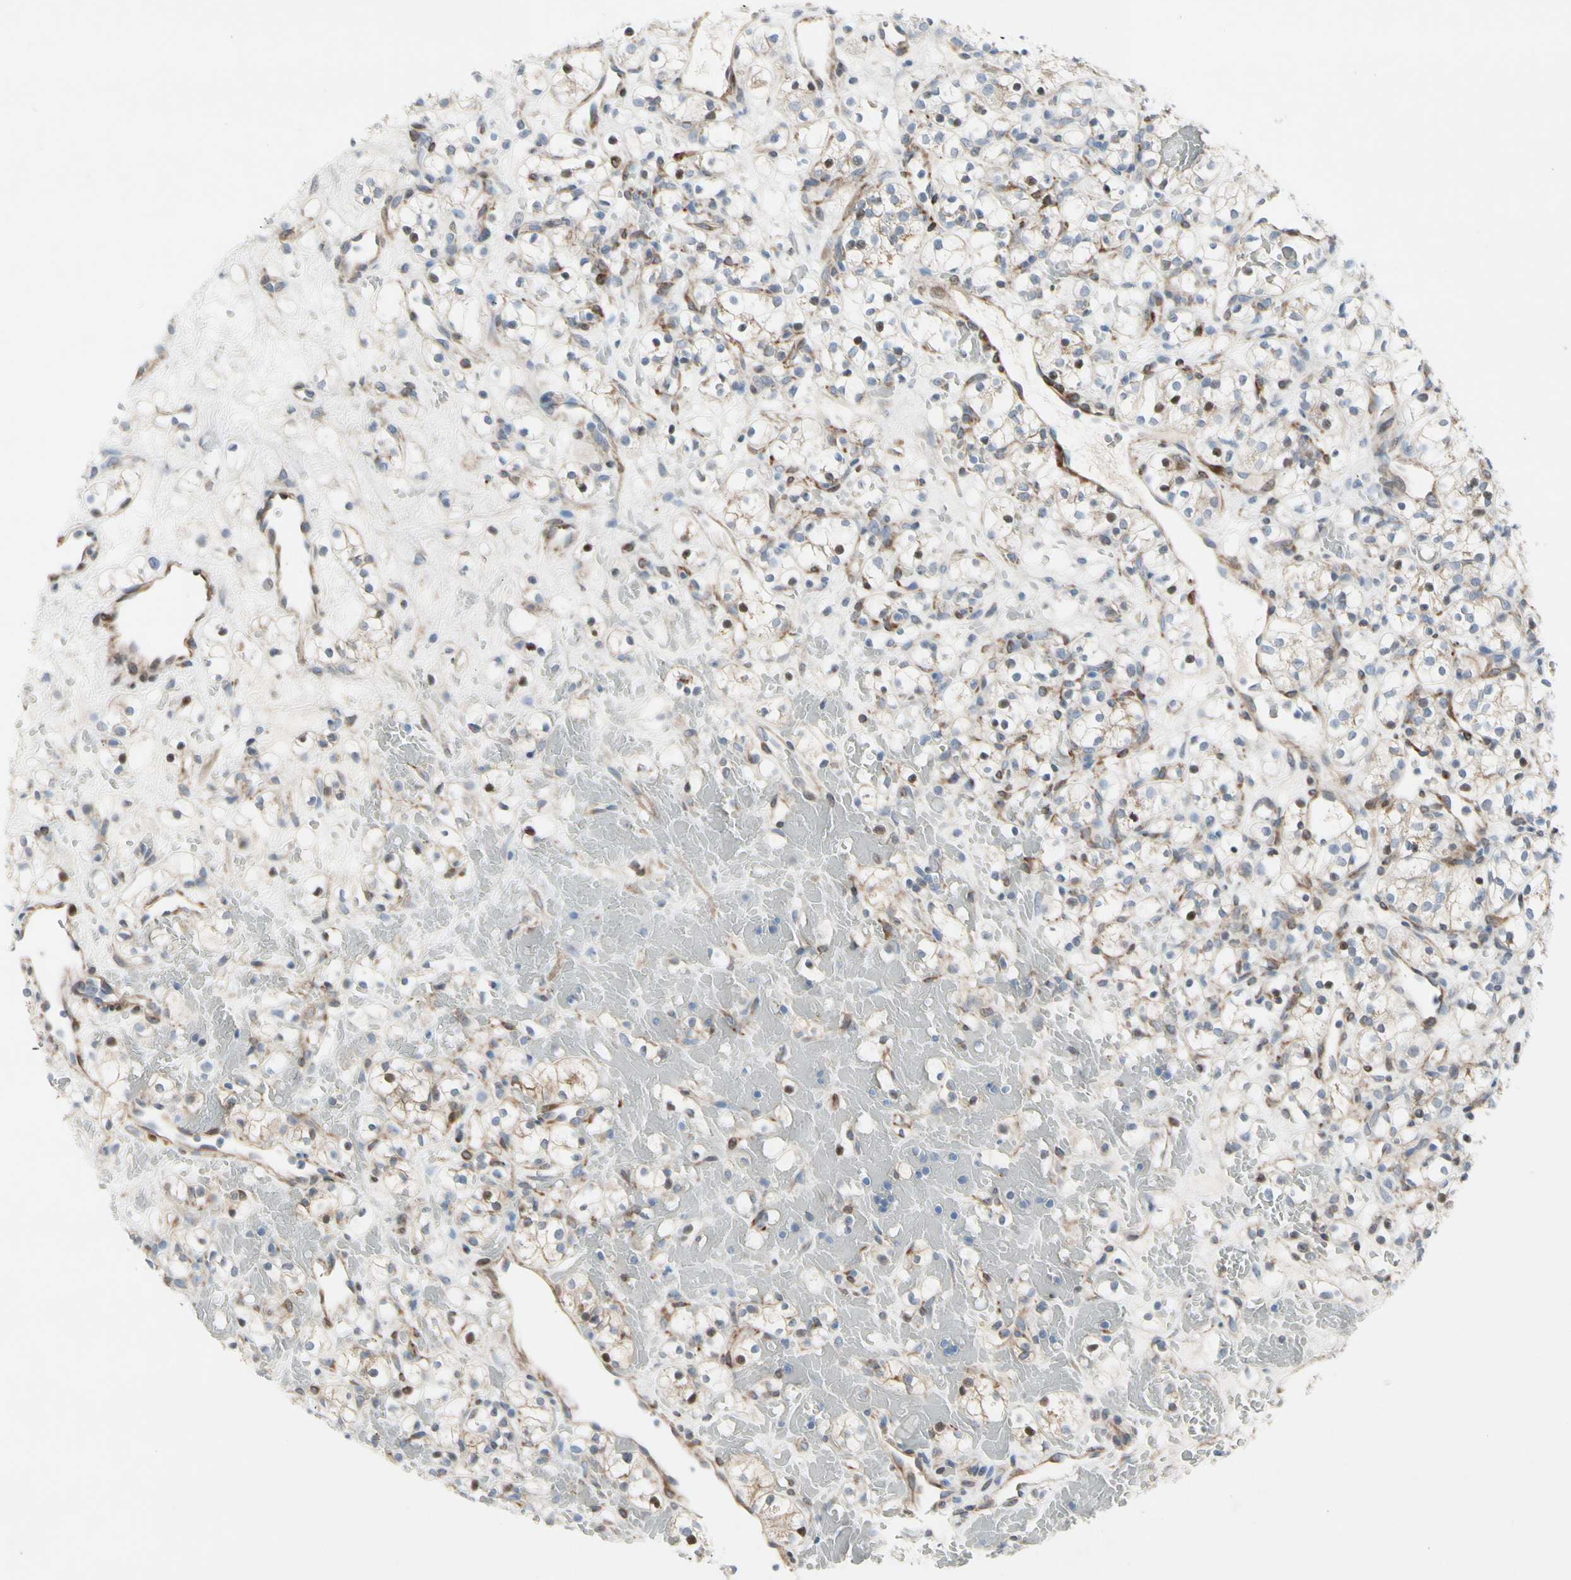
{"staining": {"intensity": "moderate", "quantity": "<25%", "location": "nuclear"}, "tissue": "renal cancer", "cell_type": "Tumor cells", "image_type": "cancer", "snomed": [{"axis": "morphology", "description": "Adenocarcinoma, NOS"}, {"axis": "topography", "description": "Kidney"}], "caption": "Immunohistochemical staining of renal adenocarcinoma exhibits low levels of moderate nuclear protein positivity in about <25% of tumor cells.", "gene": "MAP2", "patient": {"sex": "female", "age": 60}}